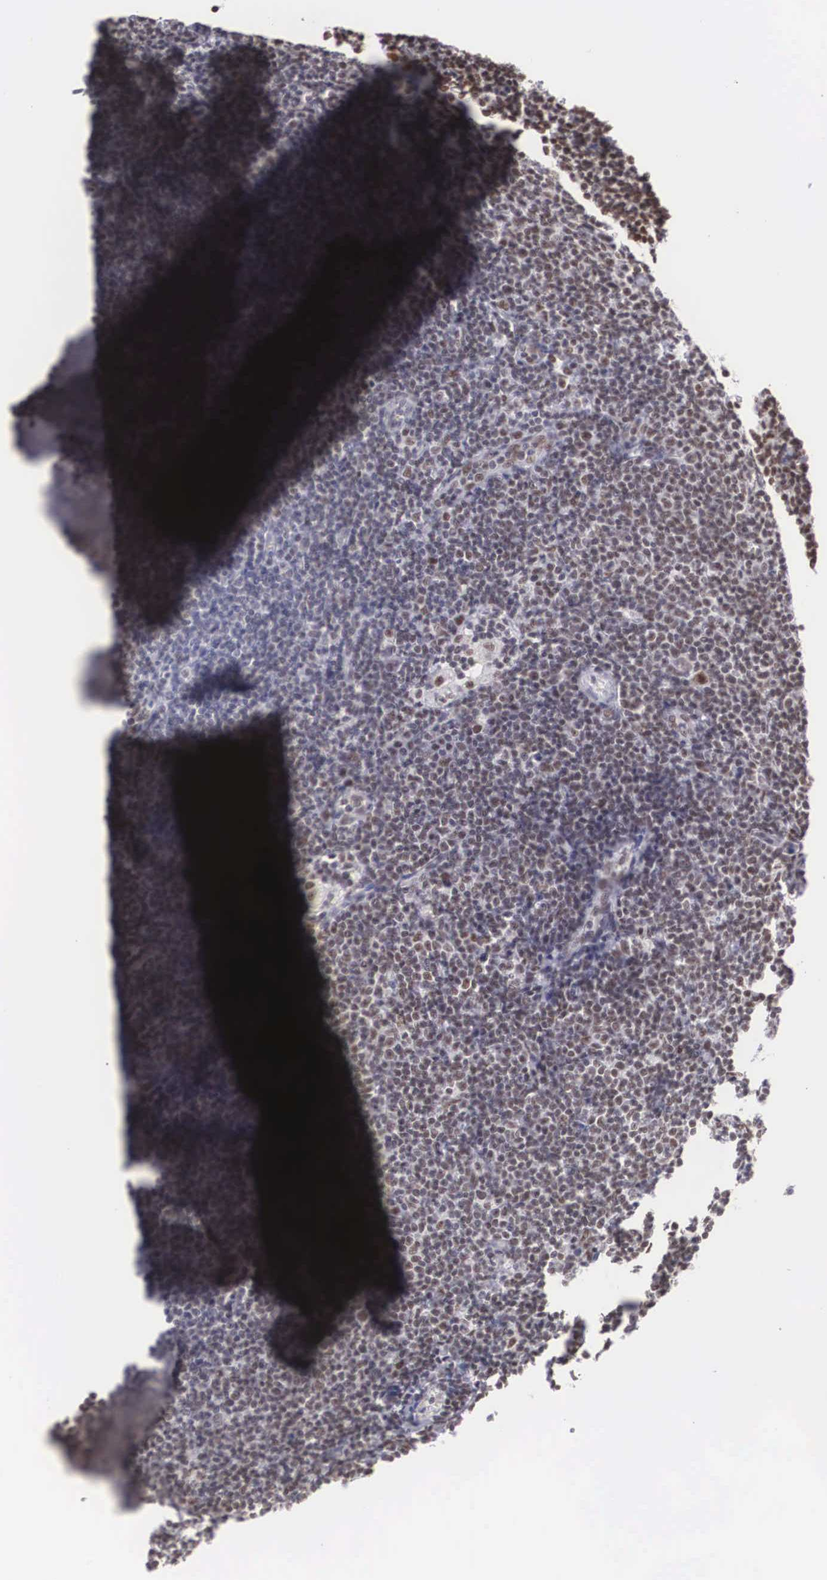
{"staining": {"intensity": "weak", "quantity": ">75%", "location": "nuclear"}, "tissue": "lymphoma", "cell_type": "Tumor cells", "image_type": "cancer", "snomed": [{"axis": "morphology", "description": "Malignant lymphoma, non-Hodgkin's type, Low grade"}, {"axis": "topography", "description": "Lymph node"}], "caption": "A high-resolution histopathology image shows IHC staining of lymphoma, which reveals weak nuclear expression in about >75% of tumor cells.", "gene": "CSTF2", "patient": {"sex": "male", "age": 65}}